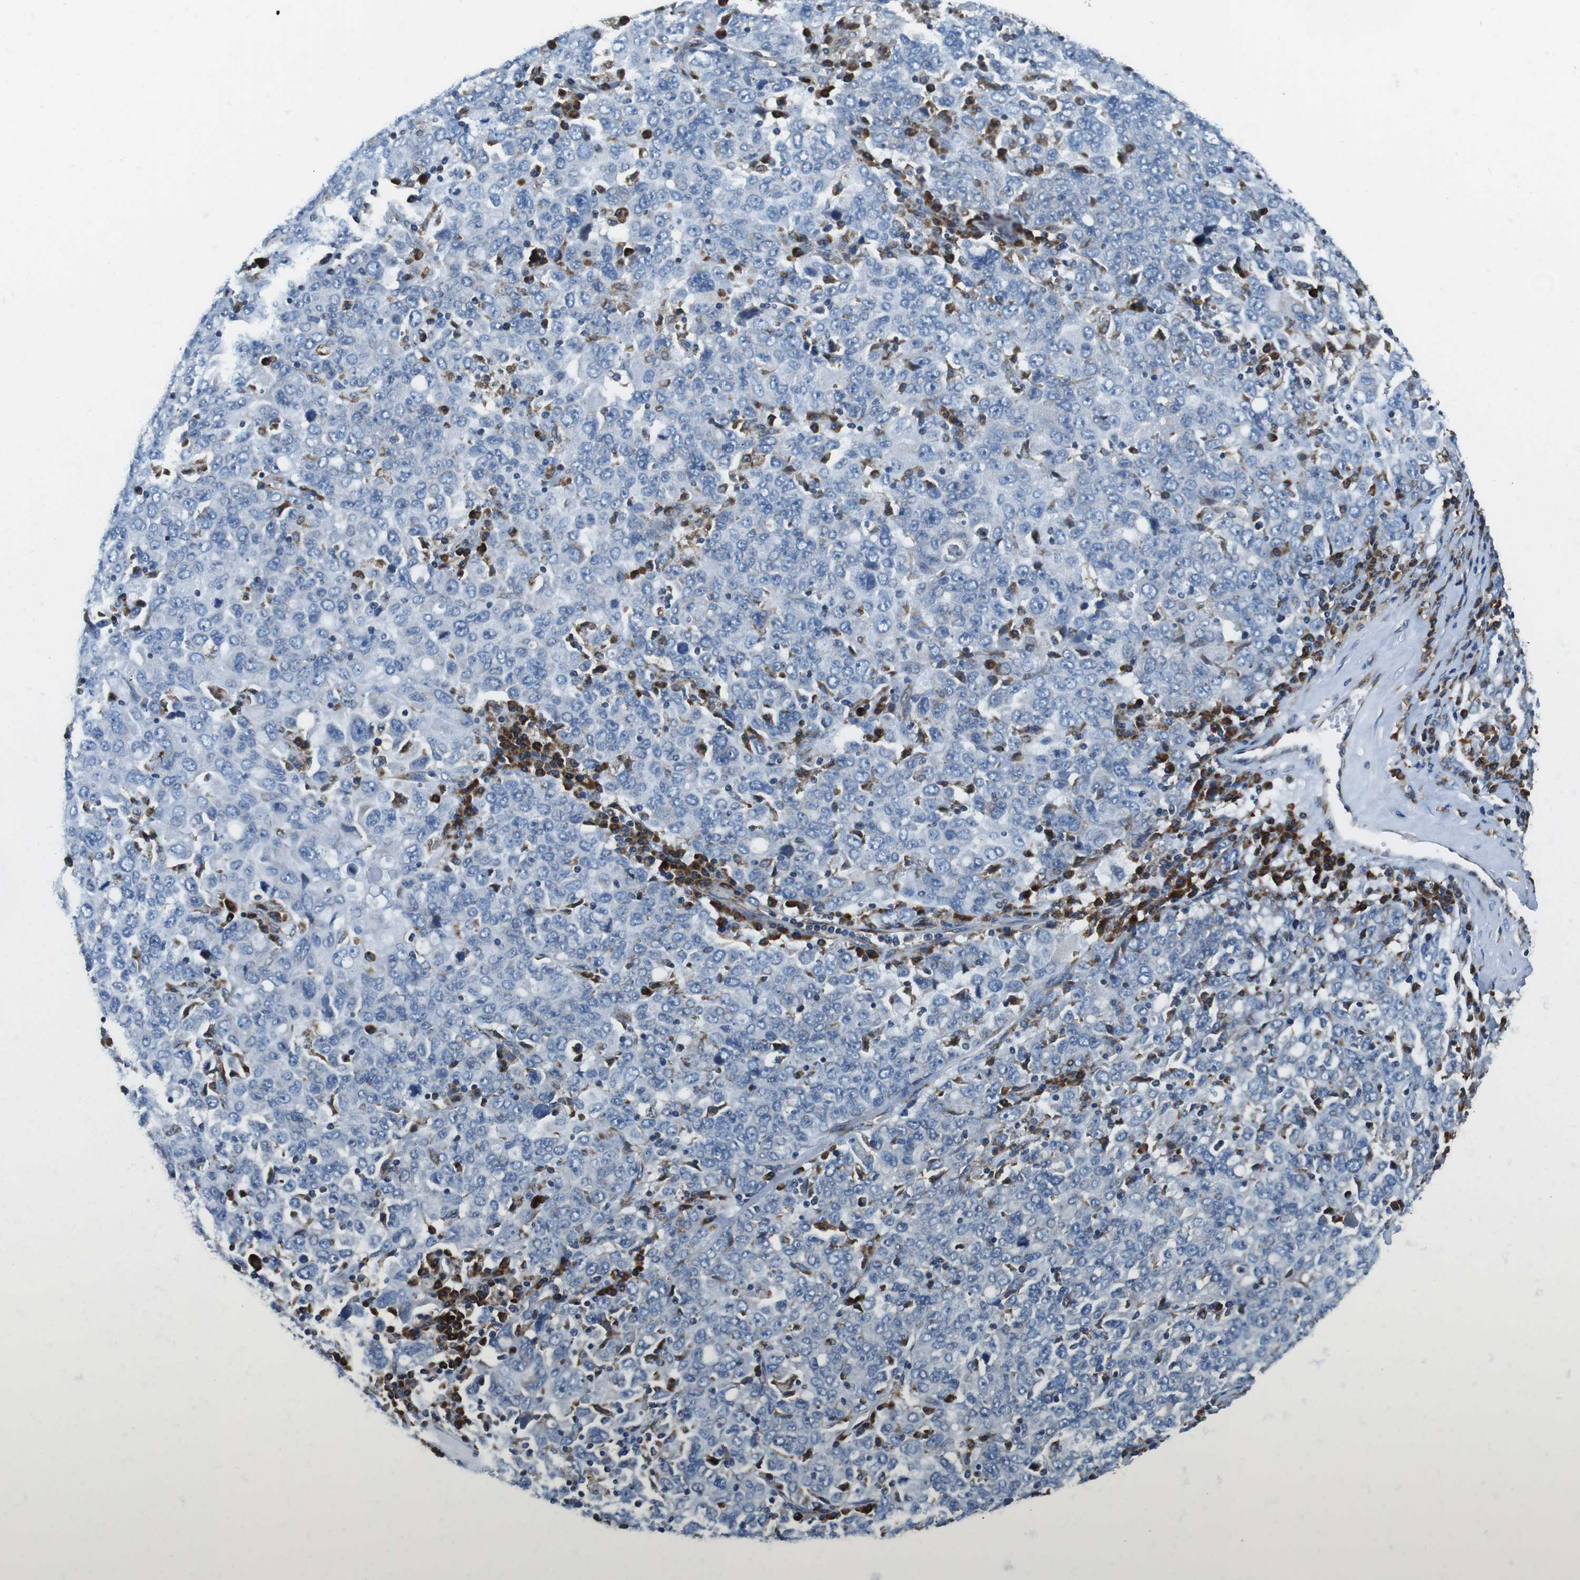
{"staining": {"intensity": "negative", "quantity": "none", "location": "none"}, "tissue": "ovarian cancer", "cell_type": "Tumor cells", "image_type": "cancer", "snomed": [{"axis": "morphology", "description": "Carcinoma, endometroid"}, {"axis": "topography", "description": "Ovary"}], "caption": "An image of human endometroid carcinoma (ovarian) is negative for staining in tumor cells.", "gene": "UGGT1", "patient": {"sex": "female", "age": 62}}